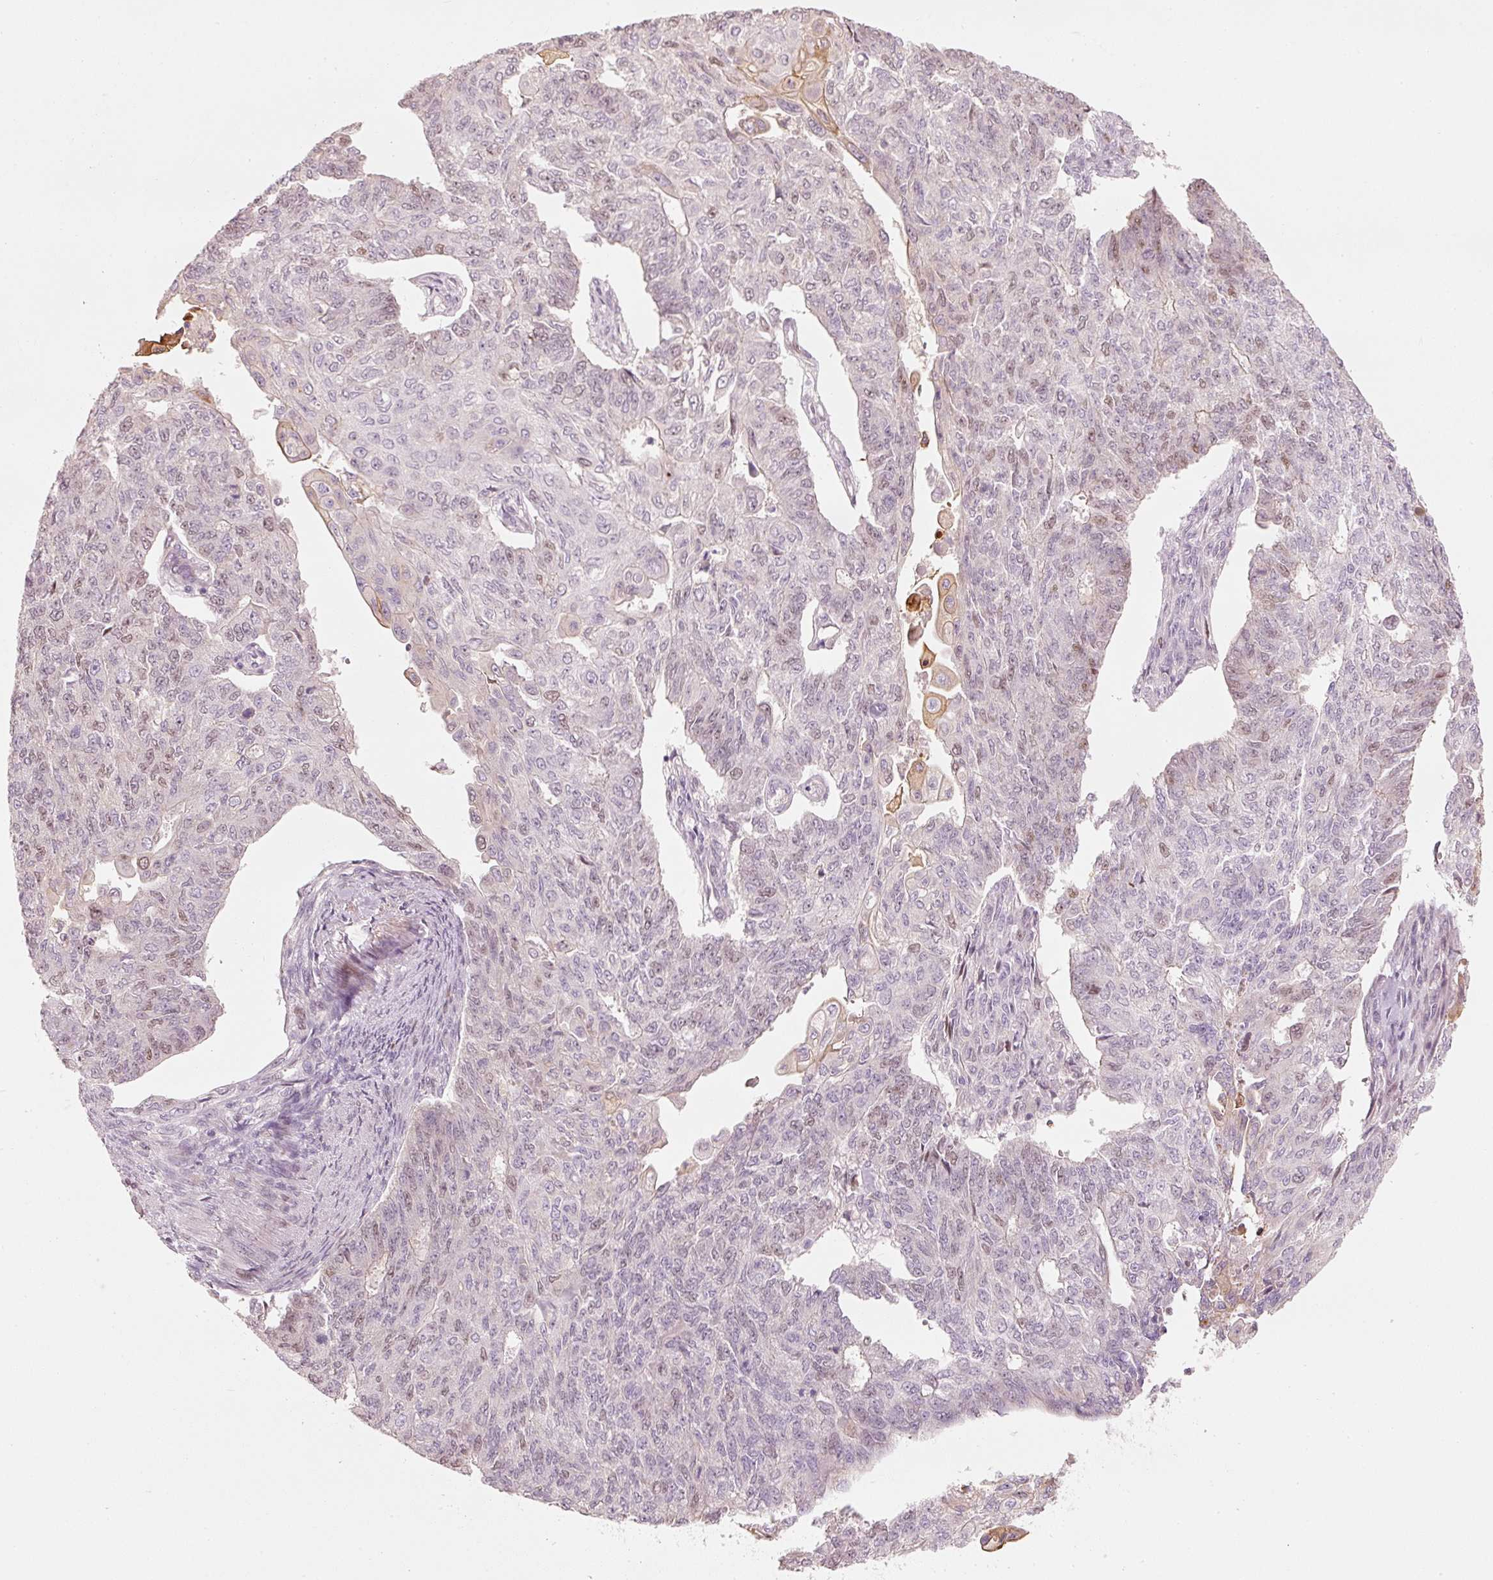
{"staining": {"intensity": "weak", "quantity": "25%-75%", "location": "nuclear"}, "tissue": "endometrial cancer", "cell_type": "Tumor cells", "image_type": "cancer", "snomed": [{"axis": "morphology", "description": "Adenocarcinoma, NOS"}, {"axis": "topography", "description": "Endometrium"}], "caption": "Immunohistochemical staining of endometrial cancer demonstrates low levels of weak nuclear protein staining in about 25%-75% of tumor cells.", "gene": "TREX2", "patient": {"sex": "female", "age": 32}}